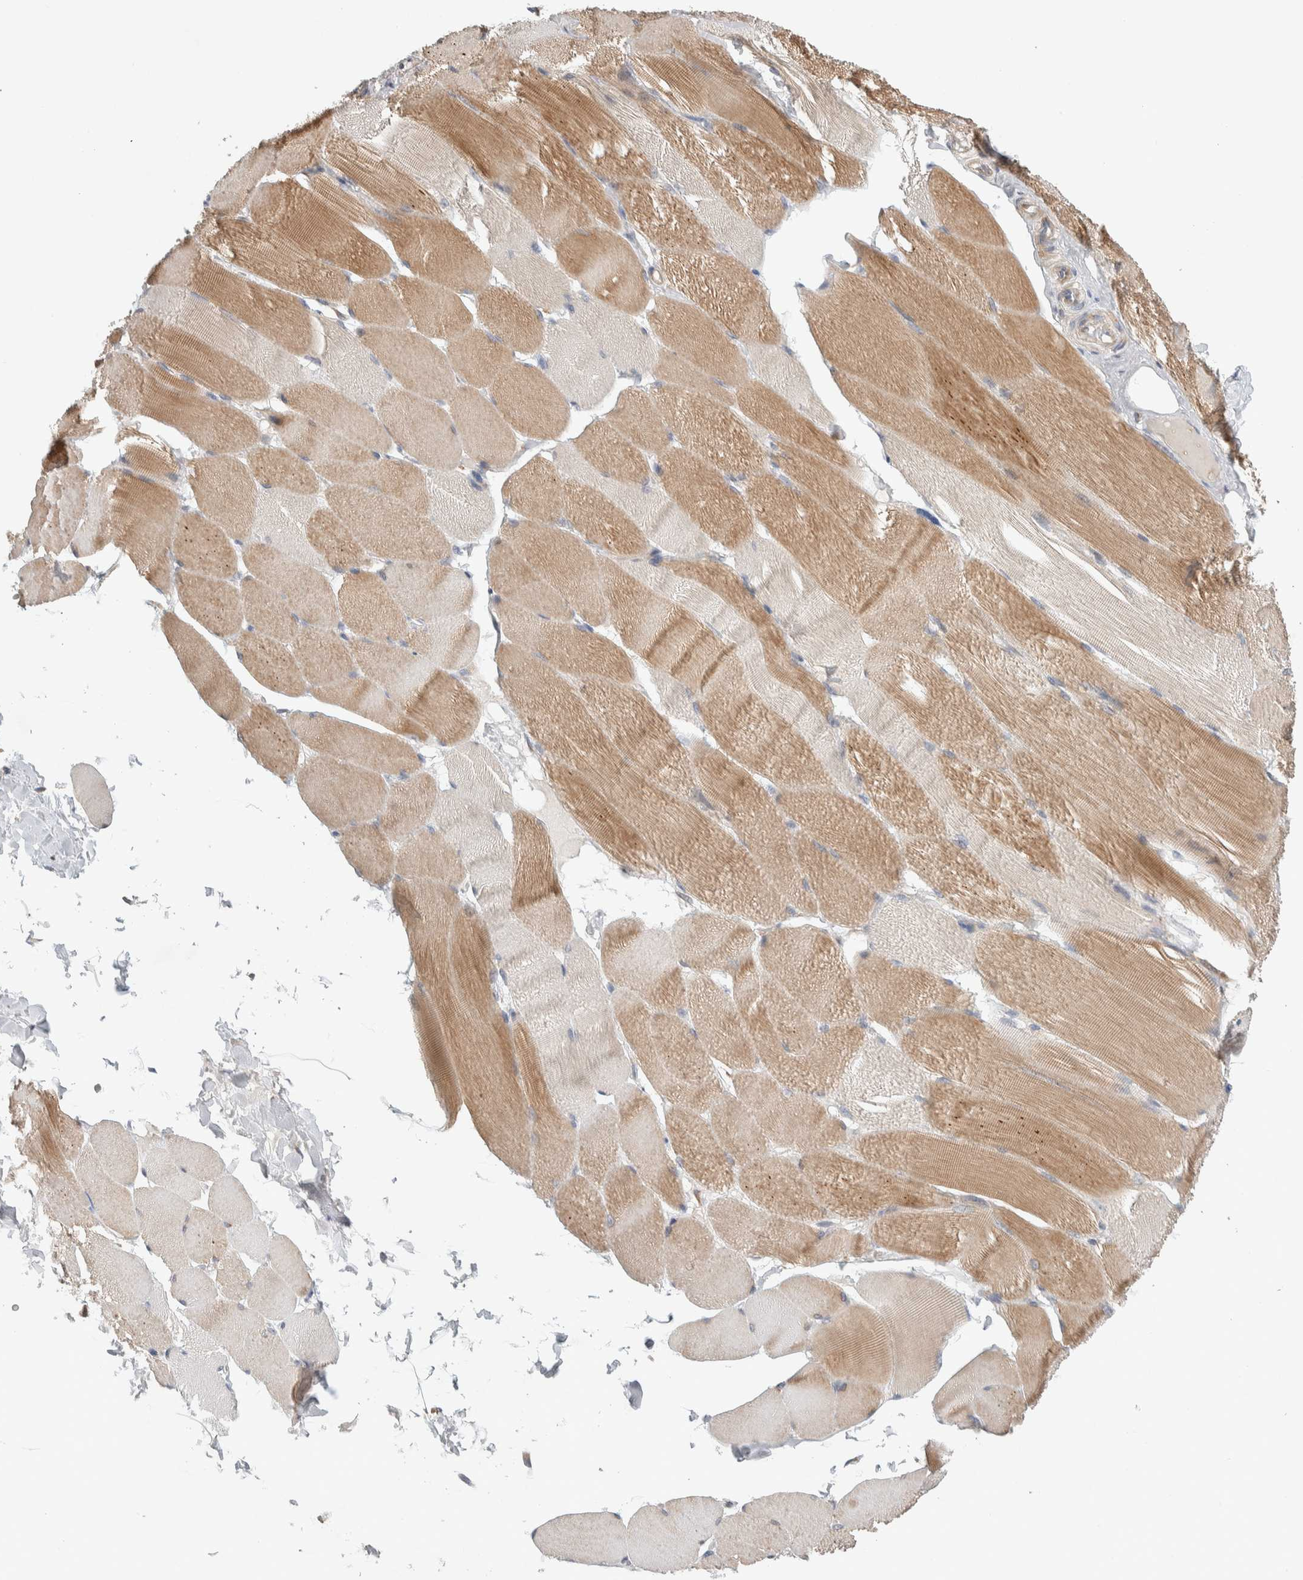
{"staining": {"intensity": "moderate", "quantity": ">75%", "location": "cytoplasmic/membranous"}, "tissue": "skeletal muscle", "cell_type": "Myocytes", "image_type": "normal", "snomed": [{"axis": "morphology", "description": "Normal tissue, NOS"}, {"axis": "topography", "description": "Skin"}, {"axis": "topography", "description": "Skeletal muscle"}], "caption": "High-power microscopy captured an immunohistochemistry photomicrograph of benign skeletal muscle, revealing moderate cytoplasmic/membranous staining in about >75% of myocytes. The protein of interest is shown in brown color, while the nuclei are stained blue.", "gene": "ADCY8", "patient": {"sex": "male", "age": 83}}